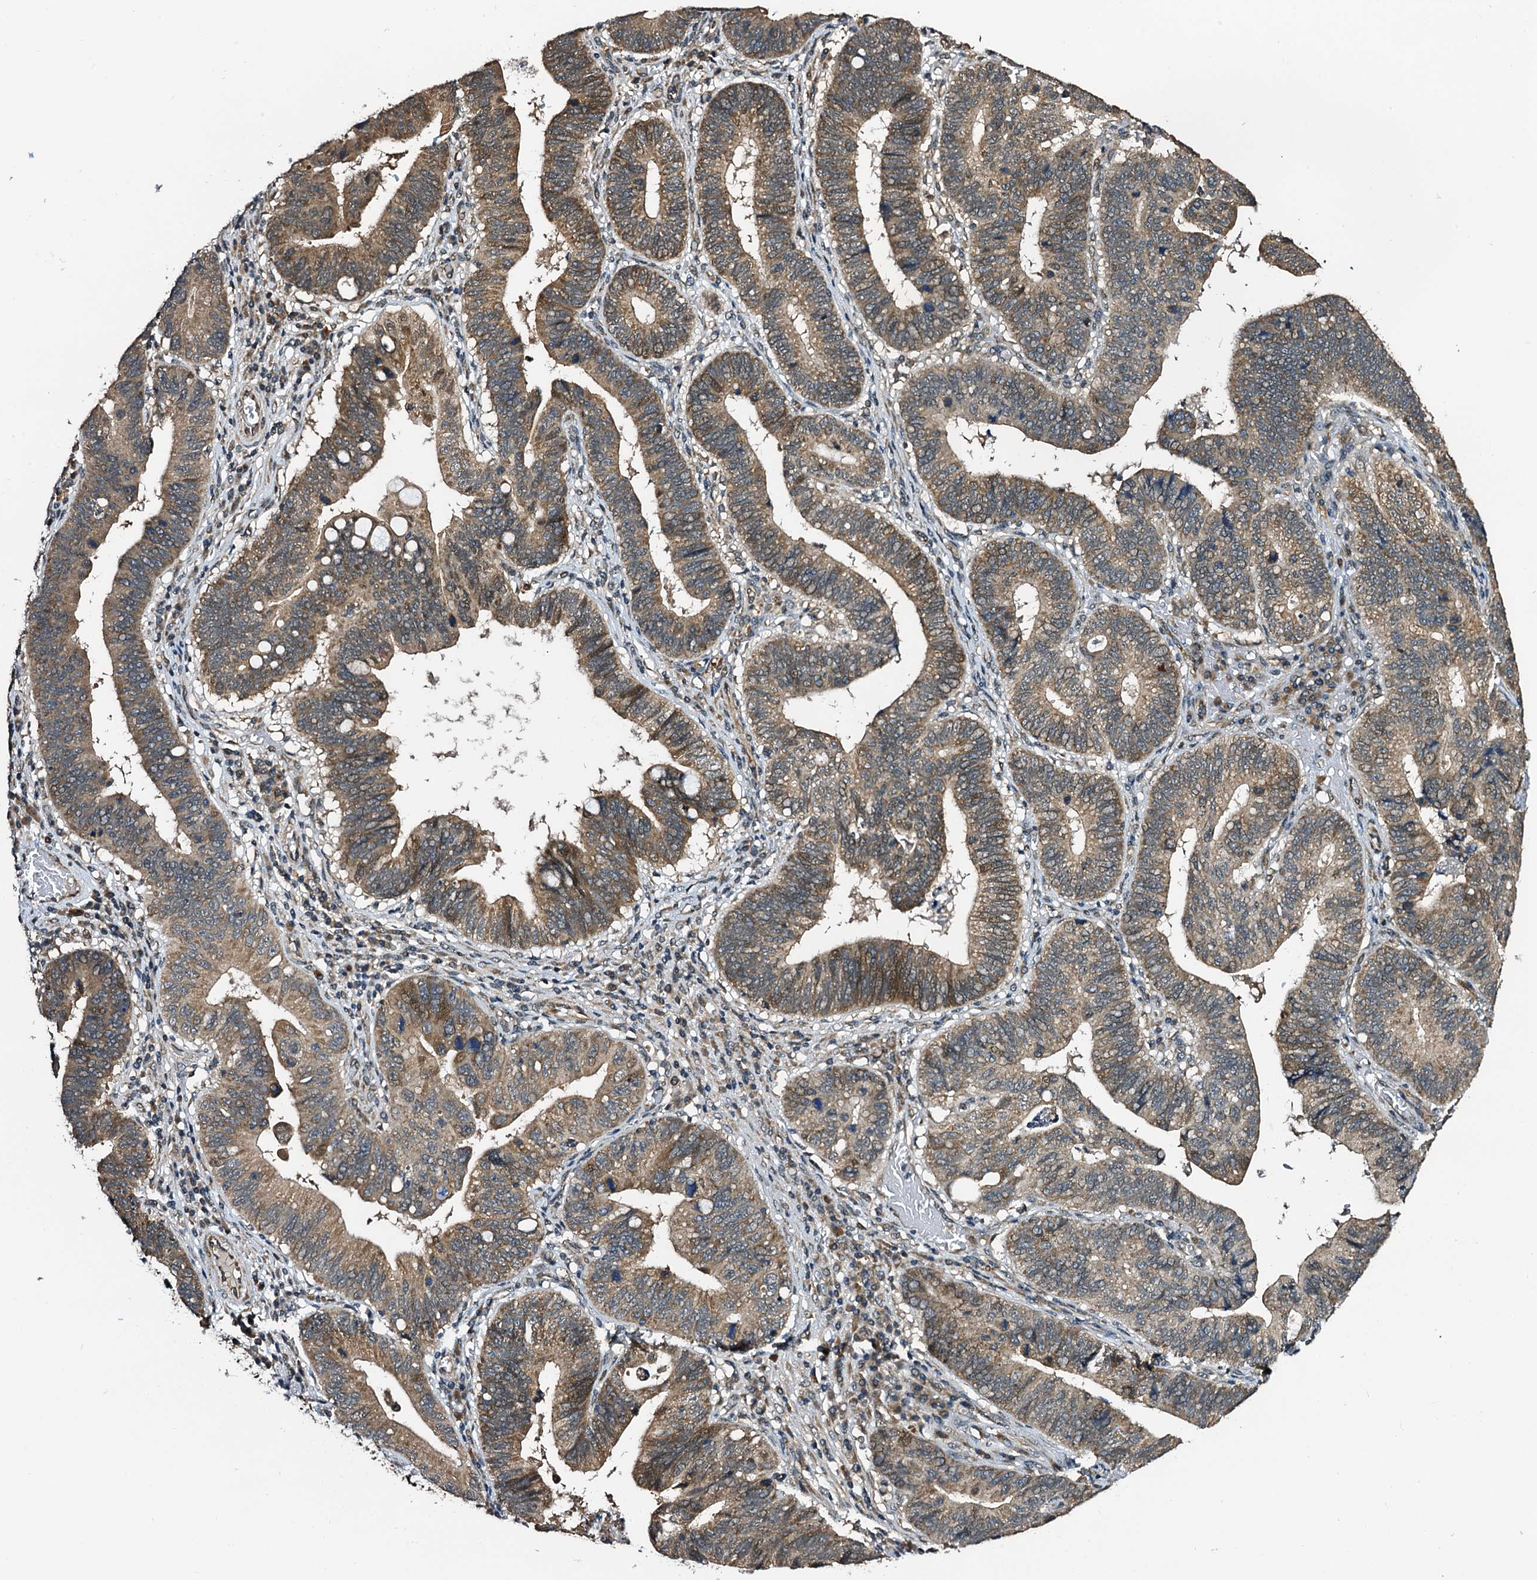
{"staining": {"intensity": "moderate", "quantity": ">75%", "location": "cytoplasmic/membranous"}, "tissue": "stomach cancer", "cell_type": "Tumor cells", "image_type": "cancer", "snomed": [{"axis": "morphology", "description": "Adenocarcinoma, NOS"}, {"axis": "topography", "description": "Stomach"}], "caption": "Immunohistochemistry (IHC) of stomach cancer demonstrates medium levels of moderate cytoplasmic/membranous positivity in approximately >75% of tumor cells.", "gene": "NAA16", "patient": {"sex": "male", "age": 59}}